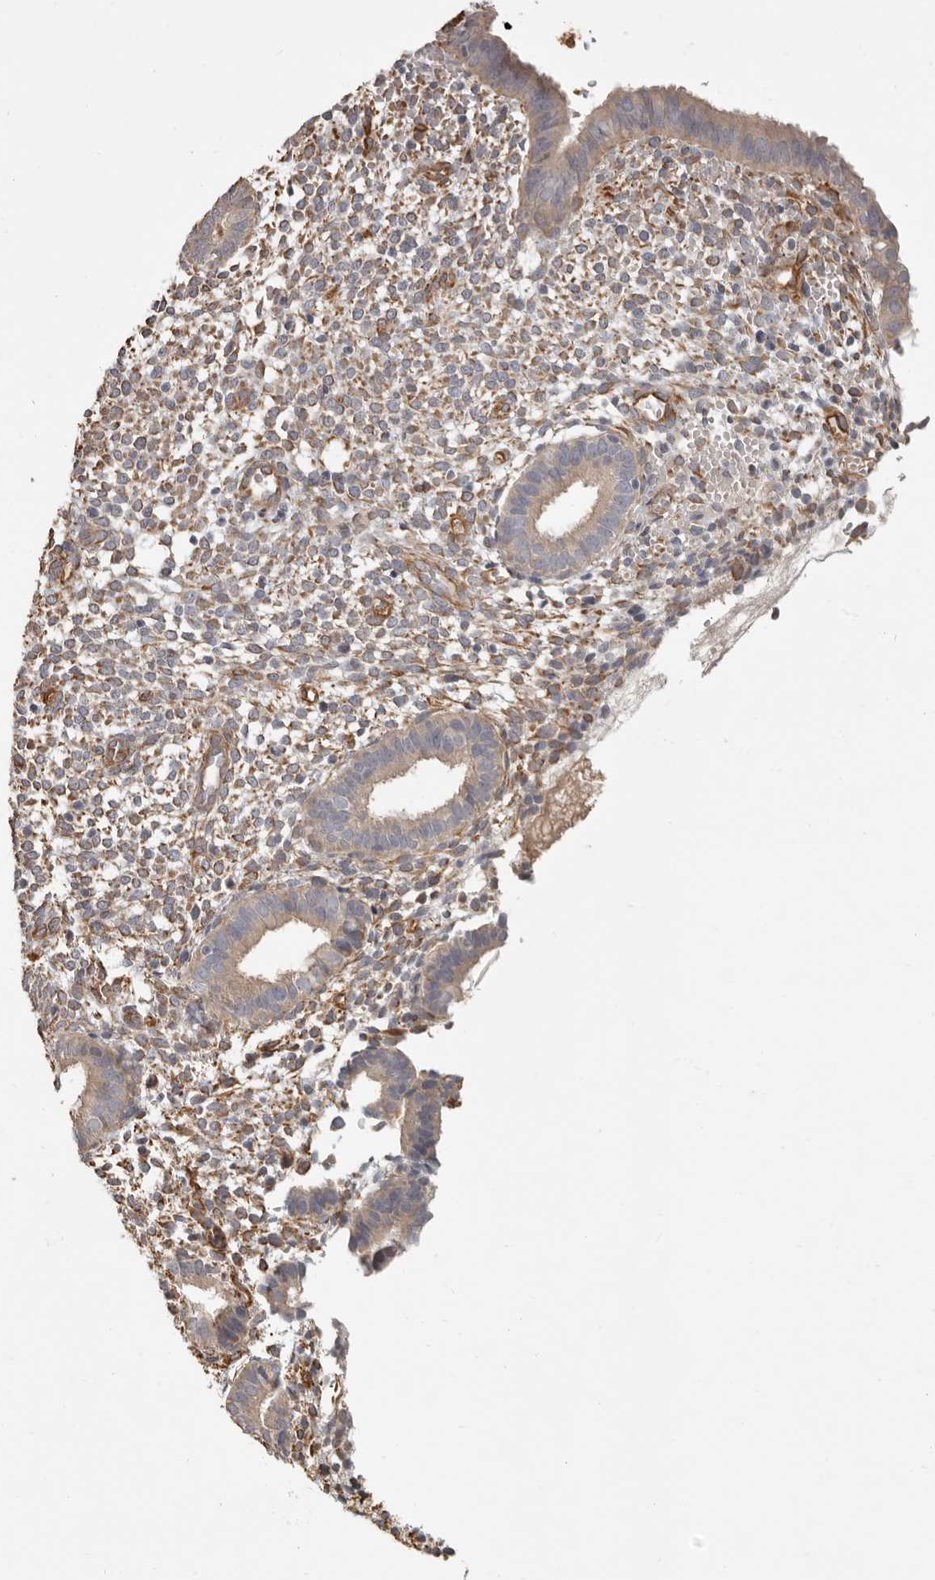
{"staining": {"intensity": "weak", "quantity": "<25%", "location": "cytoplasmic/membranous"}, "tissue": "endometrium", "cell_type": "Cells in endometrial stroma", "image_type": "normal", "snomed": [{"axis": "morphology", "description": "Normal tissue, NOS"}, {"axis": "topography", "description": "Endometrium"}], "caption": "High power microscopy histopathology image of an immunohistochemistry (IHC) micrograph of unremarkable endometrium, revealing no significant expression in cells in endometrial stroma.", "gene": "SPRING1", "patient": {"sex": "female", "age": 46}}